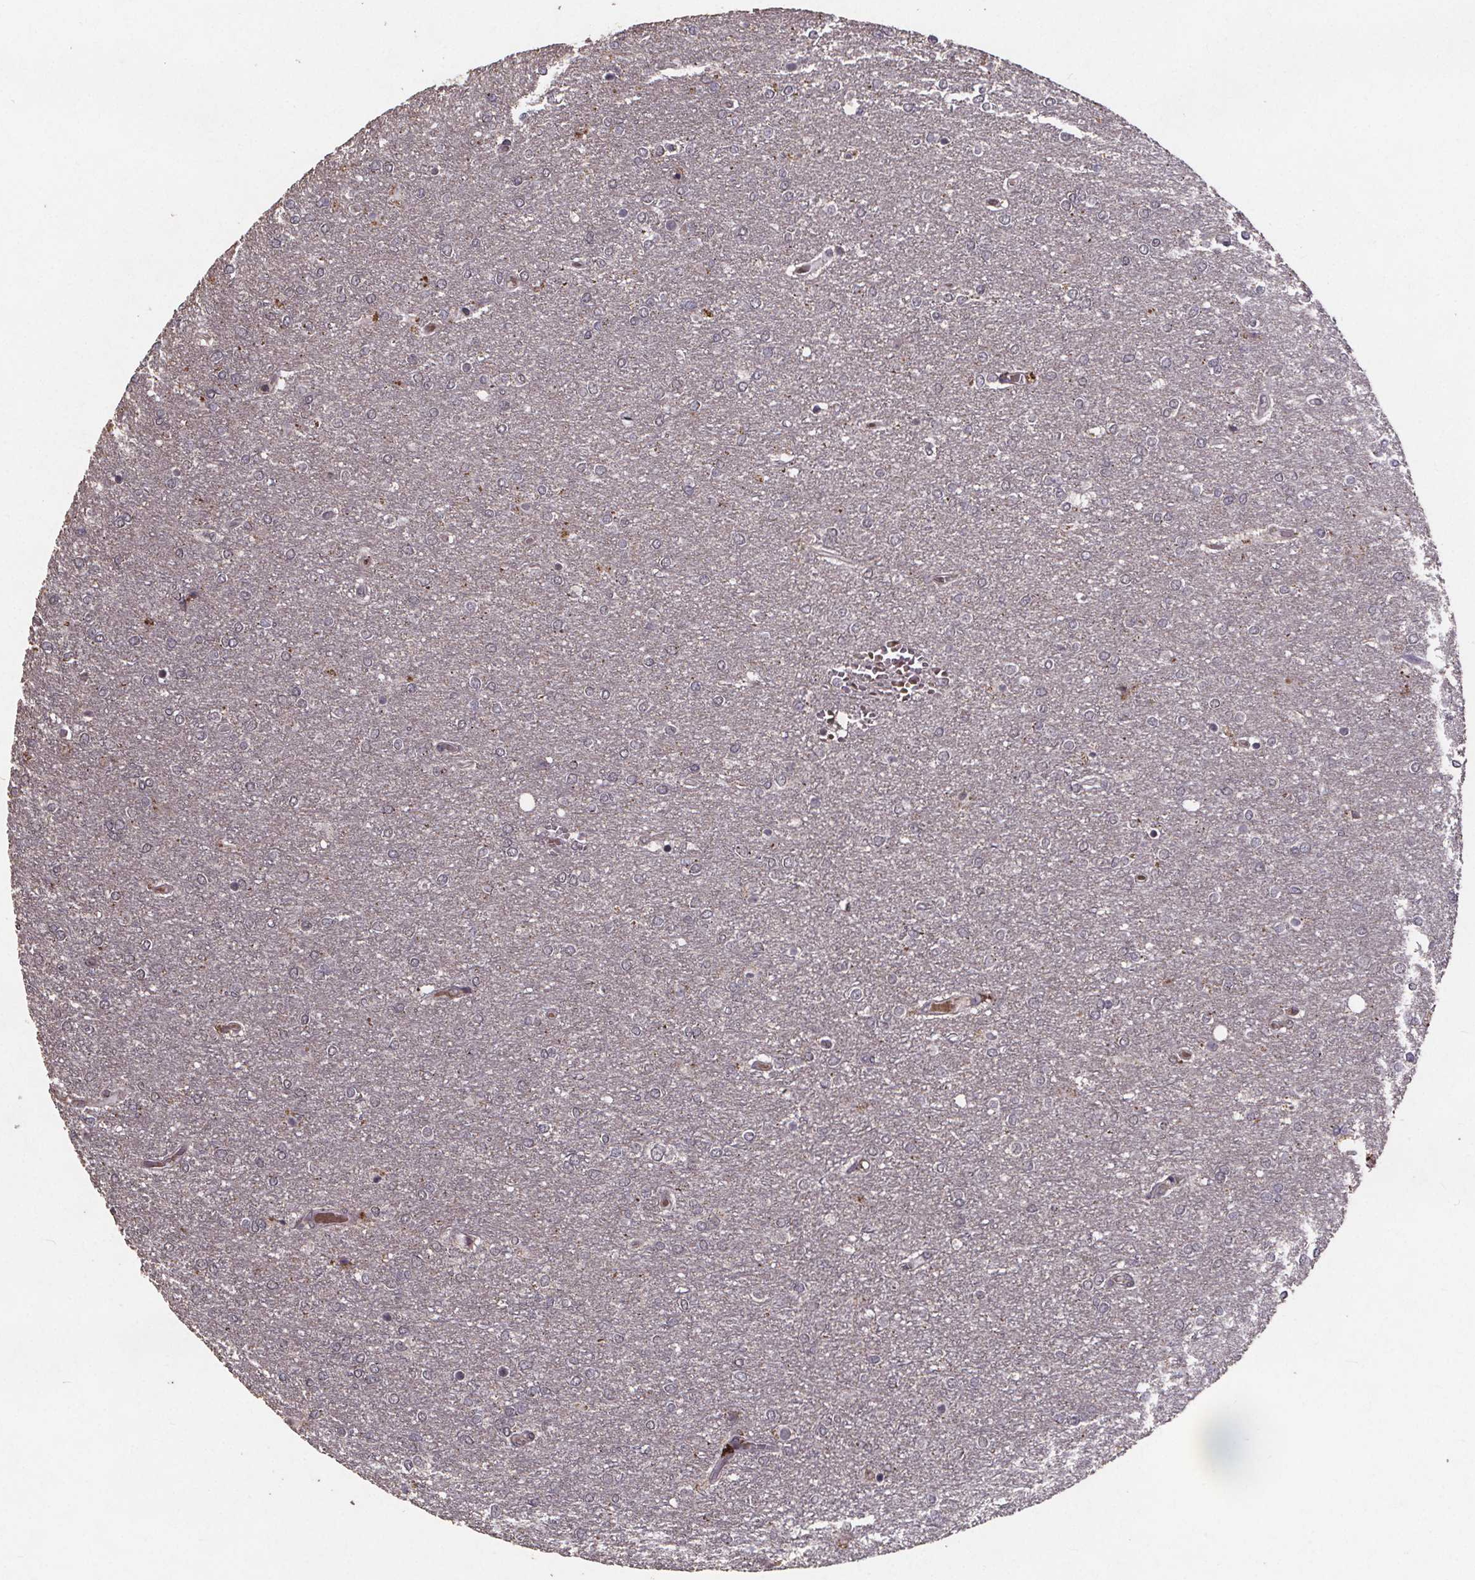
{"staining": {"intensity": "negative", "quantity": "none", "location": "none"}, "tissue": "glioma", "cell_type": "Tumor cells", "image_type": "cancer", "snomed": [{"axis": "morphology", "description": "Glioma, malignant, High grade"}, {"axis": "topography", "description": "Brain"}], "caption": "The histopathology image shows no staining of tumor cells in glioma.", "gene": "GPX3", "patient": {"sex": "female", "age": 61}}